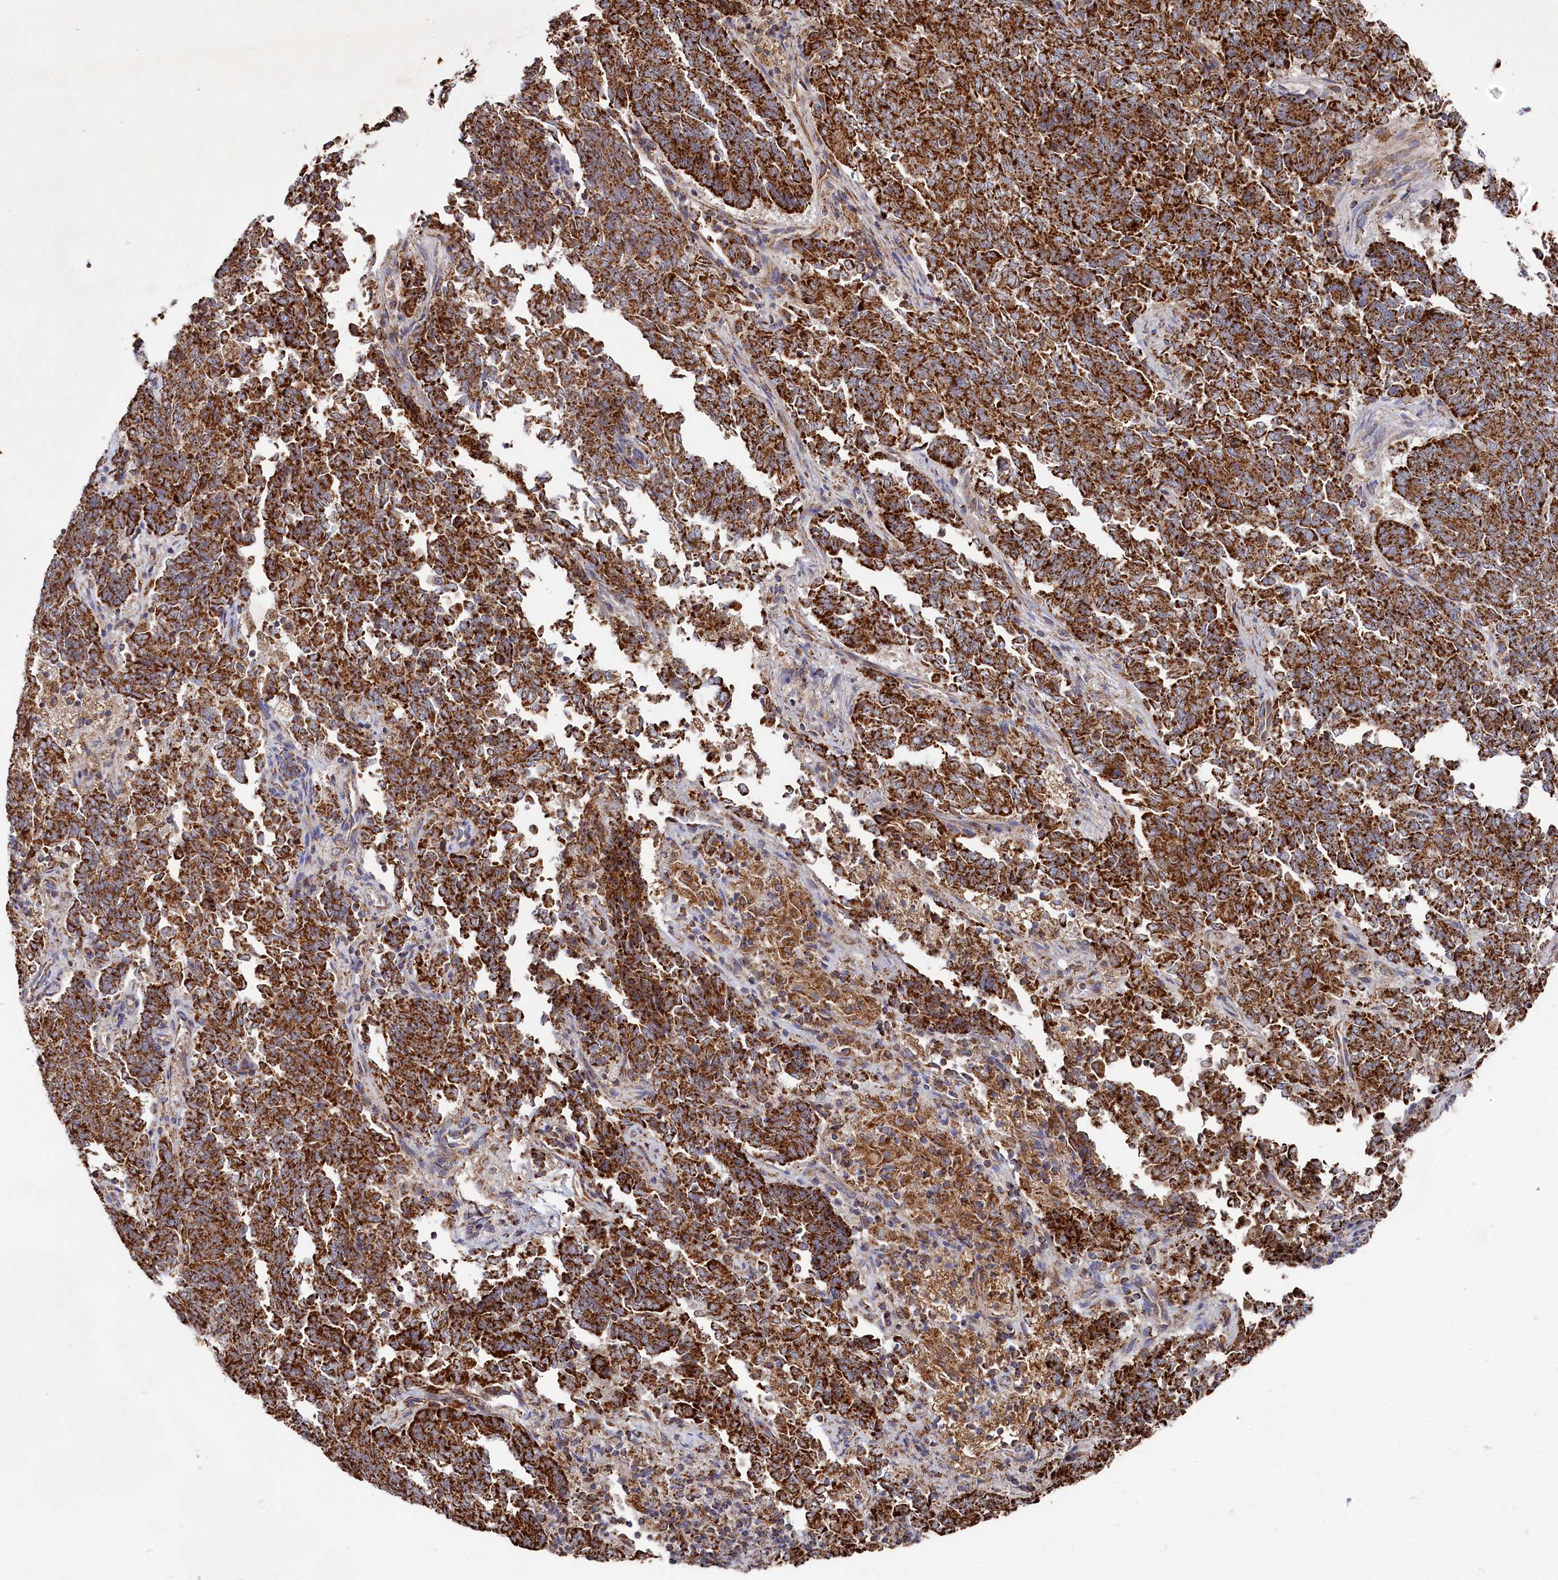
{"staining": {"intensity": "strong", "quantity": ">75%", "location": "cytoplasmic/membranous"}, "tissue": "endometrial cancer", "cell_type": "Tumor cells", "image_type": "cancer", "snomed": [{"axis": "morphology", "description": "Adenocarcinoma, NOS"}, {"axis": "topography", "description": "Endometrium"}], "caption": "An image of human adenocarcinoma (endometrial) stained for a protein exhibits strong cytoplasmic/membranous brown staining in tumor cells. (IHC, brightfield microscopy, high magnification).", "gene": "HAUS2", "patient": {"sex": "female", "age": 80}}